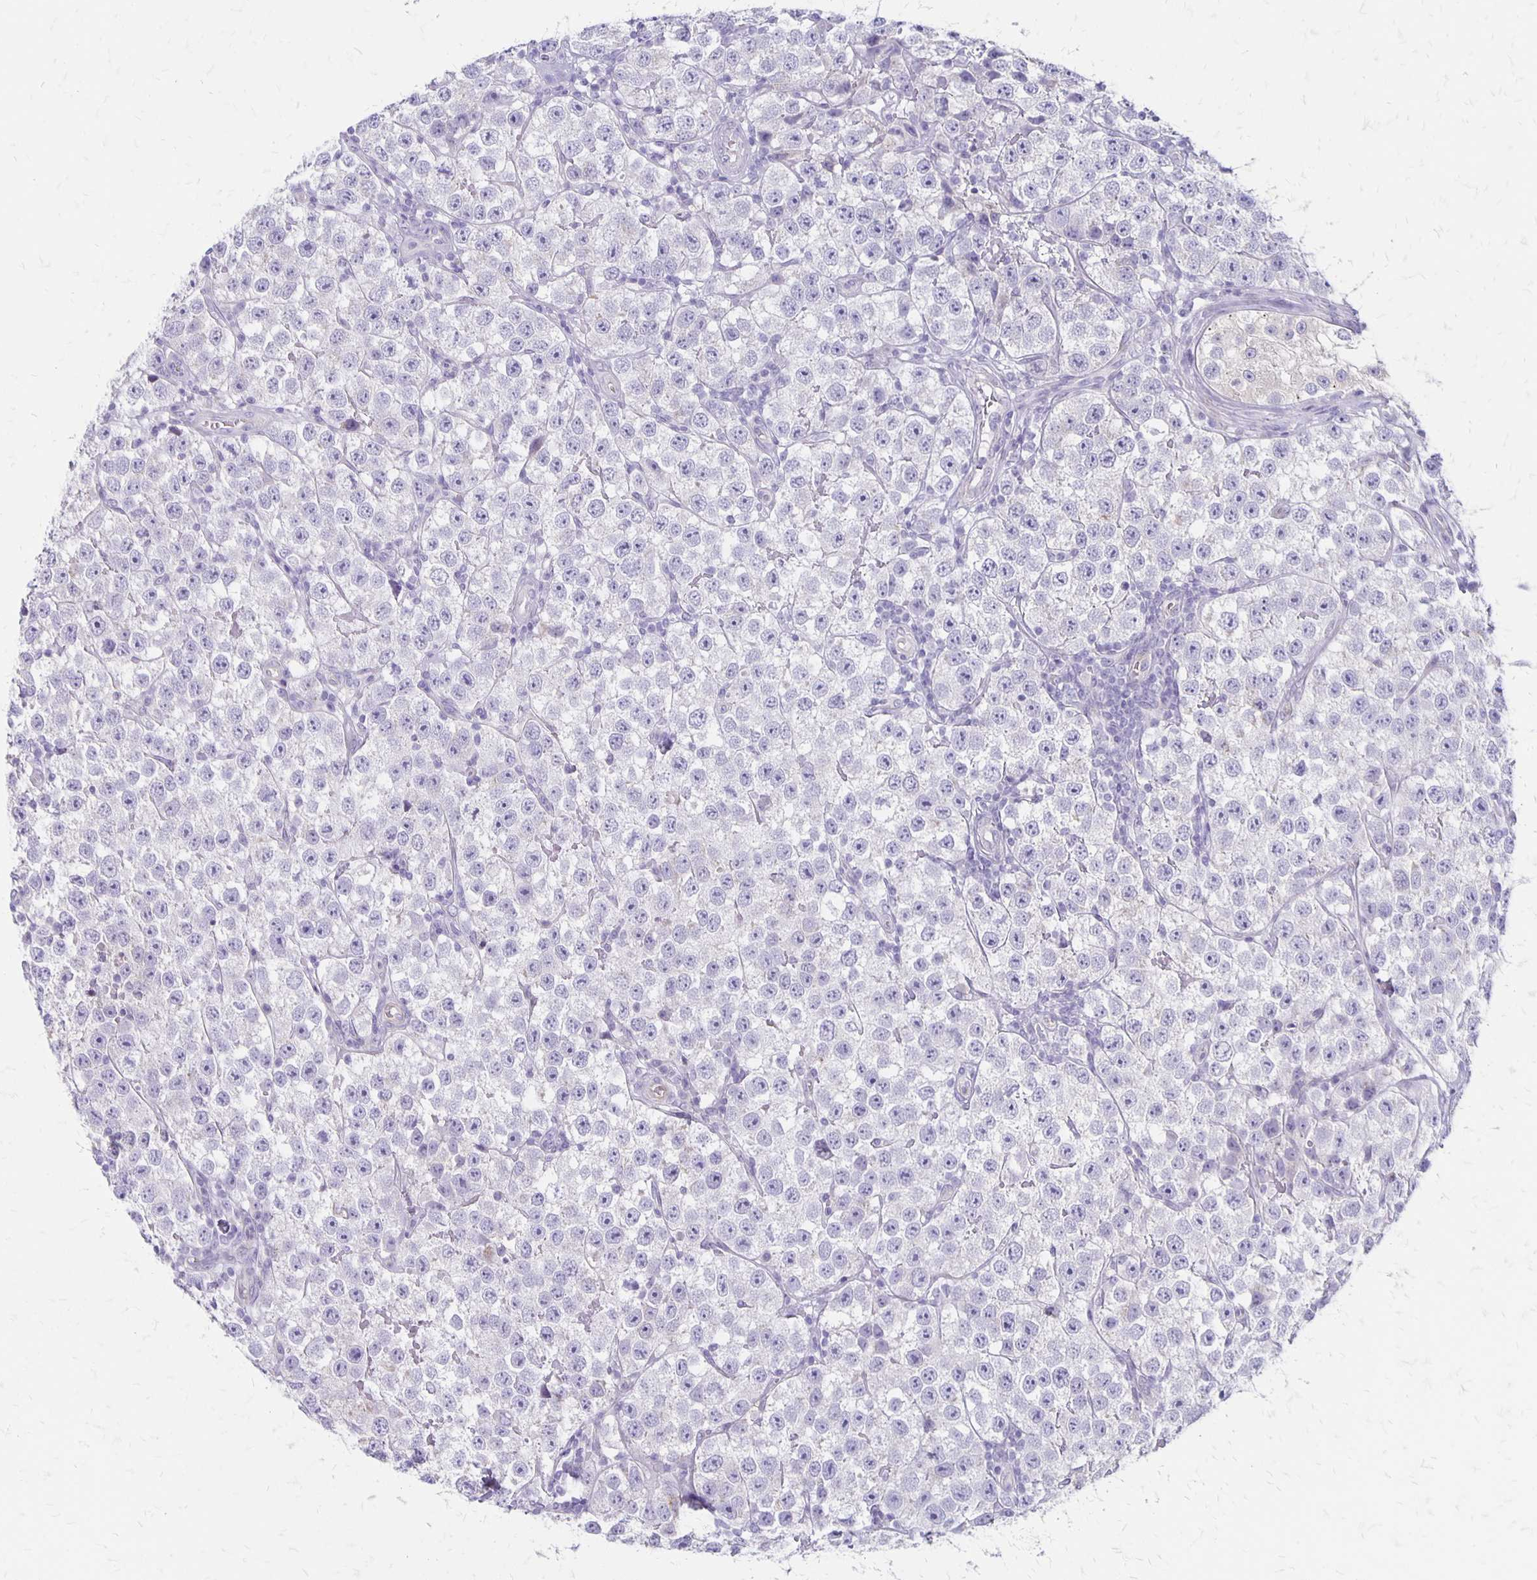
{"staining": {"intensity": "negative", "quantity": "none", "location": "none"}, "tissue": "testis cancer", "cell_type": "Tumor cells", "image_type": "cancer", "snomed": [{"axis": "morphology", "description": "Seminoma, NOS"}, {"axis": "topography", "description": "Testis"}], "caption": "Tumor cells show no significant protein expression in testis cancer (seminoma). (Brightfield microscopy of DAB (3,3'-diaminobenzidine) immunohistochemistry (IHC) at high magnification).", "gene": "HOMER1", "patient": {"sex": "male", "age": 34}}